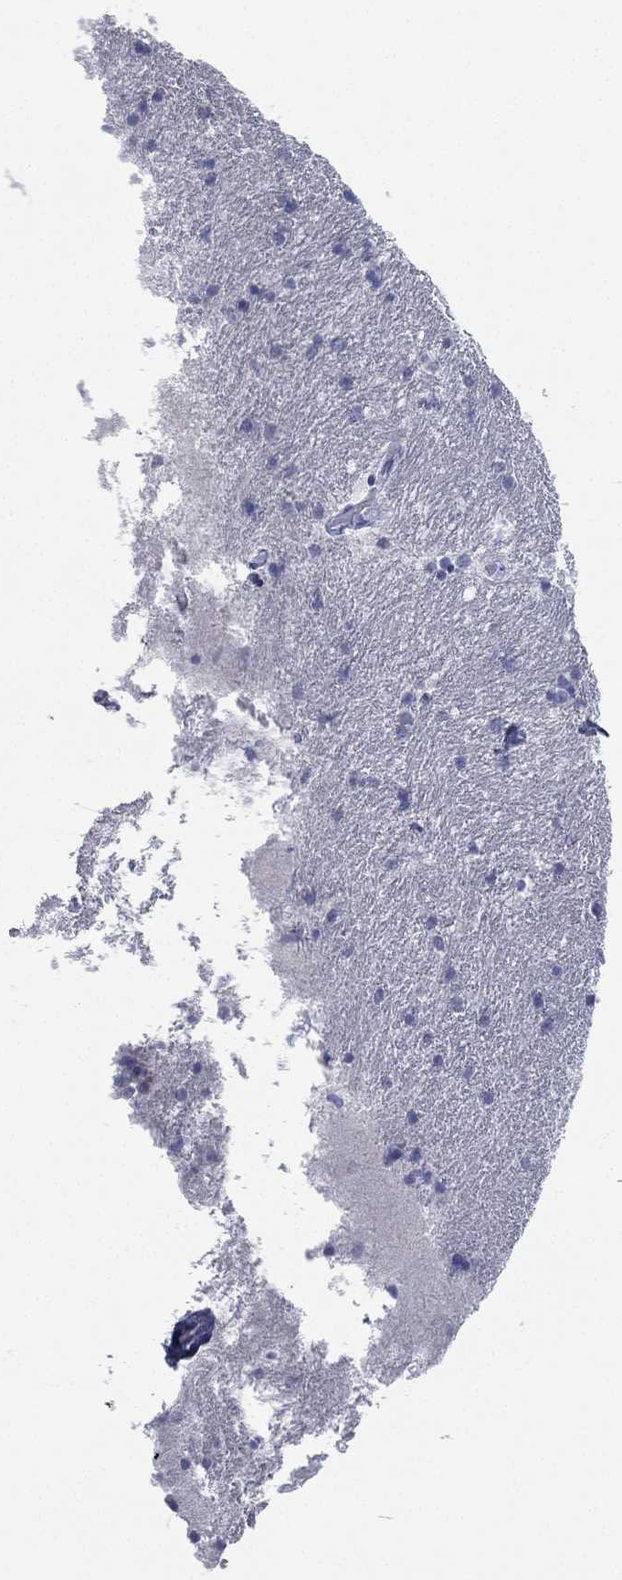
{"staining": {"intensity": "negative", "quantity": "none", "location": "none"}, "tissue": "hippocampus", "cell_type": "Glial cells", "image_type": "normal", "snomed": [{"axis": "morphology", "description": "Normal tissue, NOS"}, {"axis": "topography", "description": "Hippocampus"}], "caption": "Immunohistochemistry (IHC) image of benign hippocampus stained for a protein (brown), which exhibits no expression in glial cells.", "gene": "FCER2", "patient": {"sex": "male", "age": 51}}